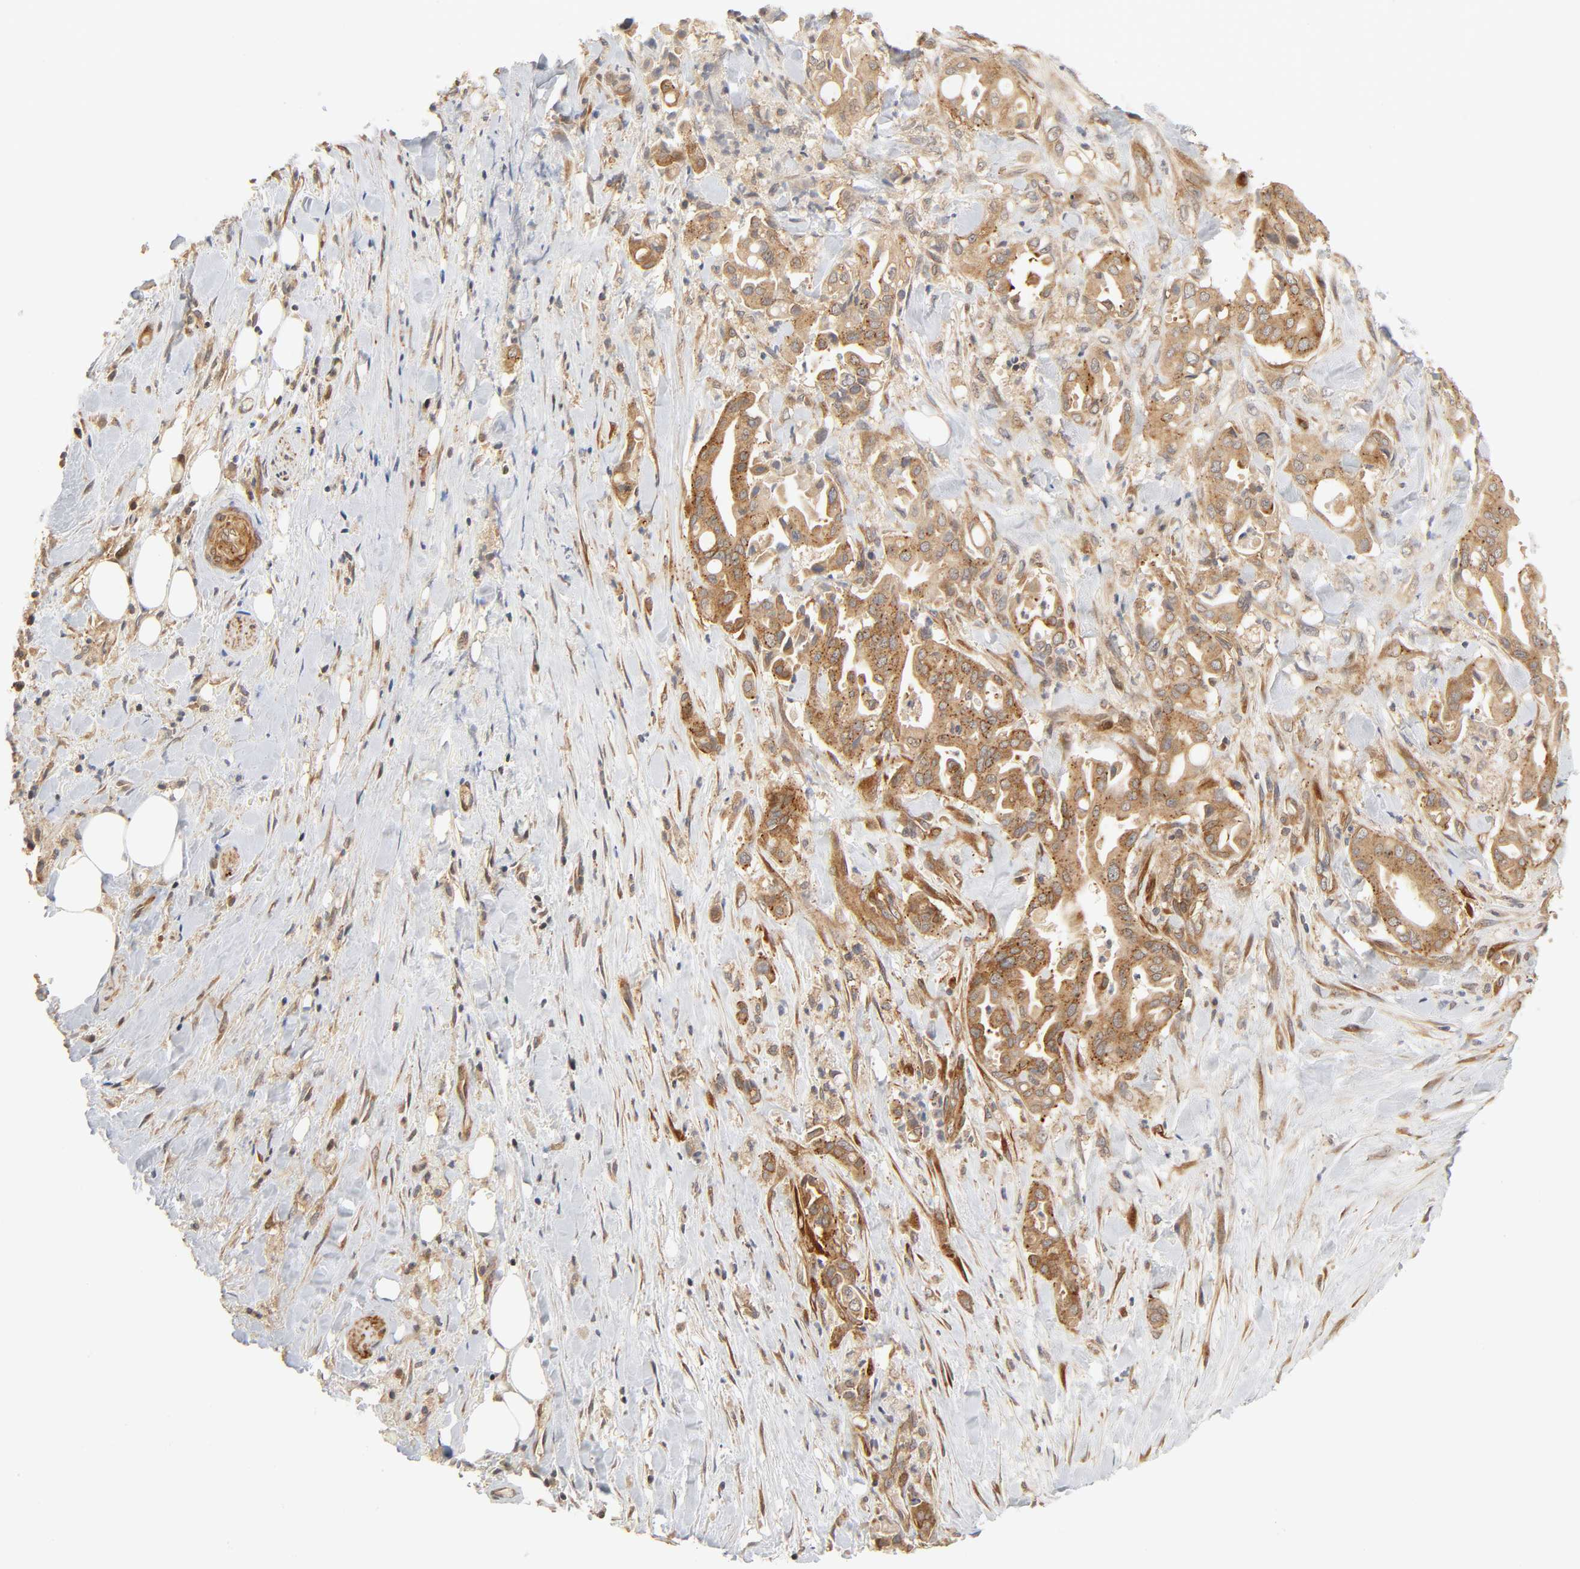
{"staining": {"intensity": "moderate", "quantity": ">75%", "location": "cytoplasmic/membranous,nuclear"}, "tissue": "liver cancer", "cell_type": "Tumor cells", "image_type": "cancer", "snomed": [{"axis": "morphology", "description": "Cholangiocarcinoma"}, {"axis": "topography", "description": "Liver"}], "caption": "This is an image of IHC staining of liver cancer (cholangiocarcinoma), which shows moderate positivity in the cytoplasmic/membranous and nuclear of tumor cells.", "gene": "NEMF", "patient": {"sex": "female", "age": 68}}